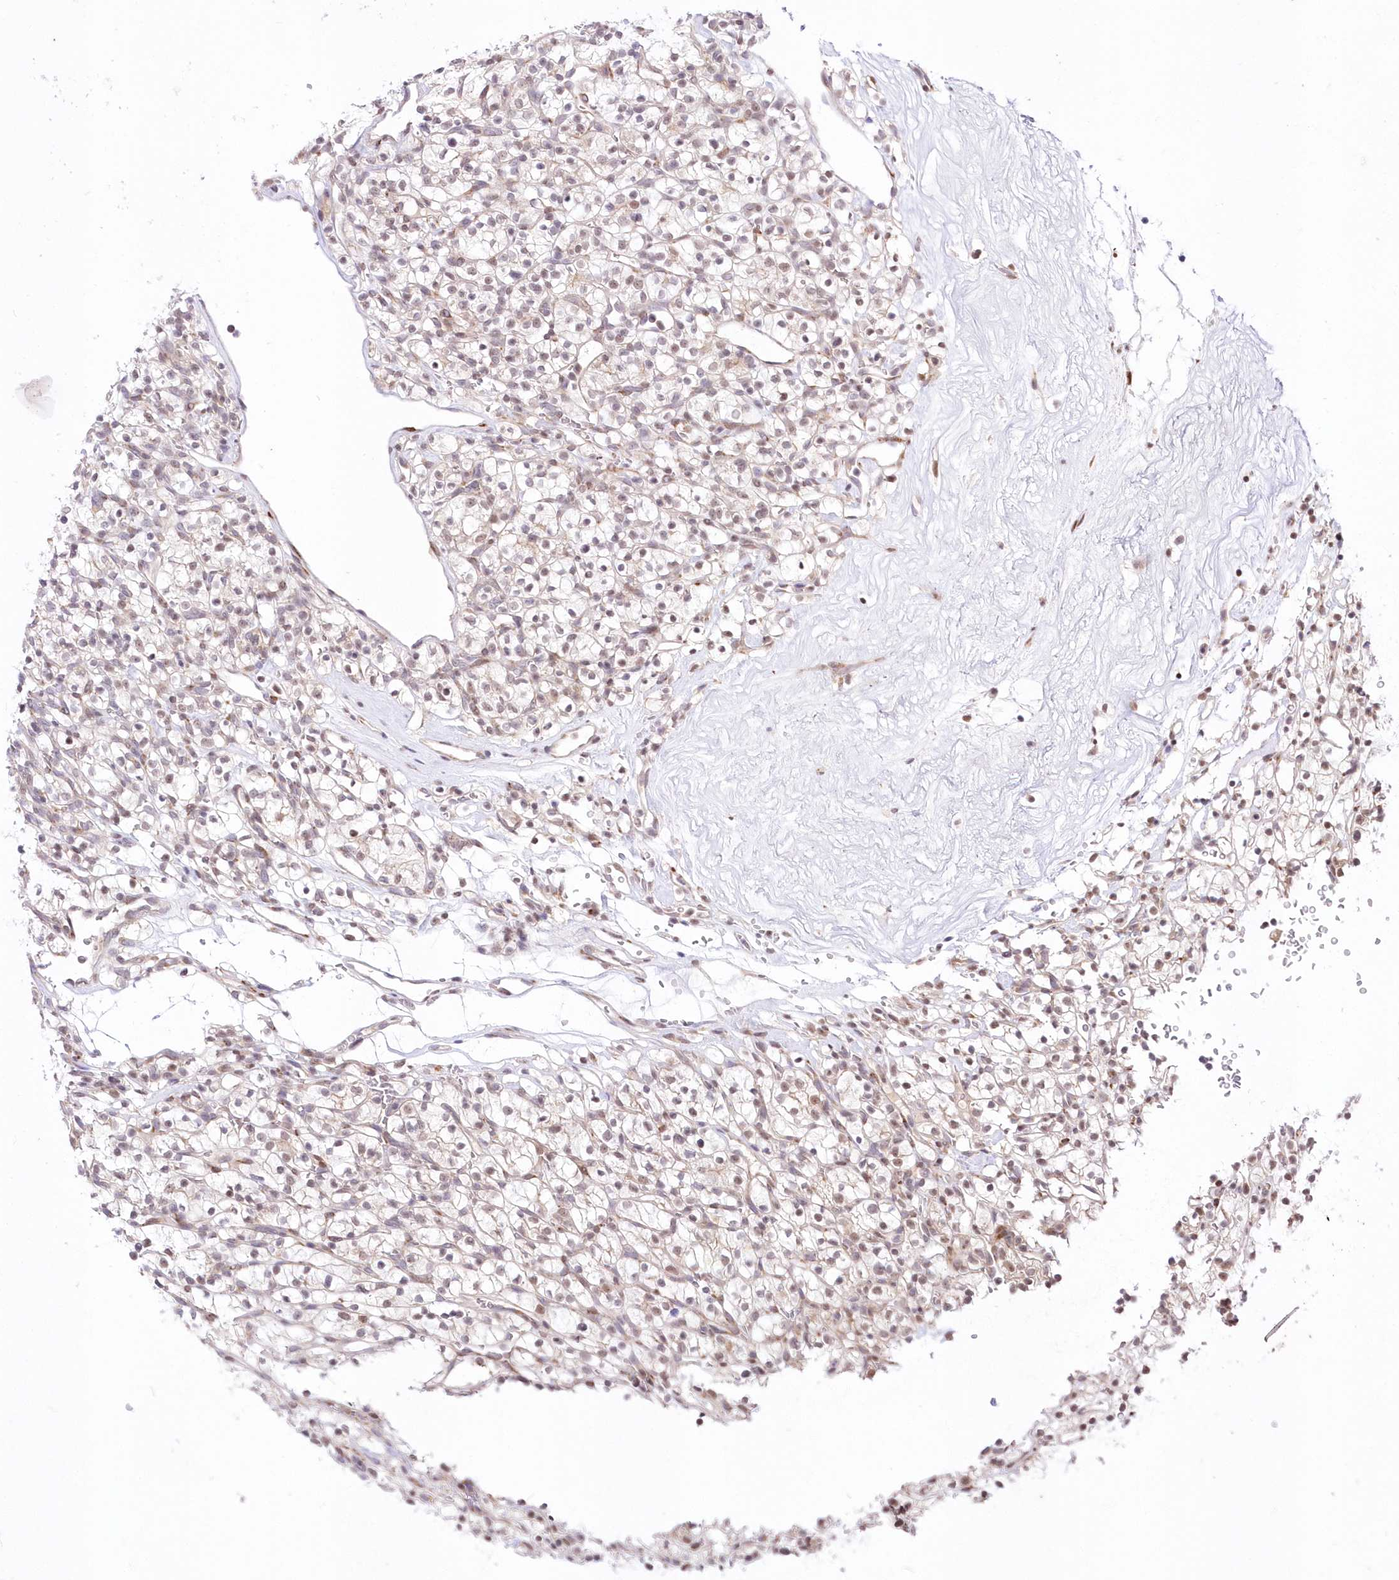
{"staining": {"intensity": "negative", "quantity": "none", "location": "none"}, "tissue": "renal cancer", "cell_type": "Tumor cells", "image_type": "cancer", "snomed": [{"axis": "morphology", "description": "Adenocarcinoma, NOS"}, {"axis": "topography", "description": "Kidney"}], "caption": "Immunohistochemical staining of renal cancer (adenocarcinoma) shows no significant positivity in tumor cells.", "gene": "LDB1", "patient": {"sex": "female", "age": 57}}